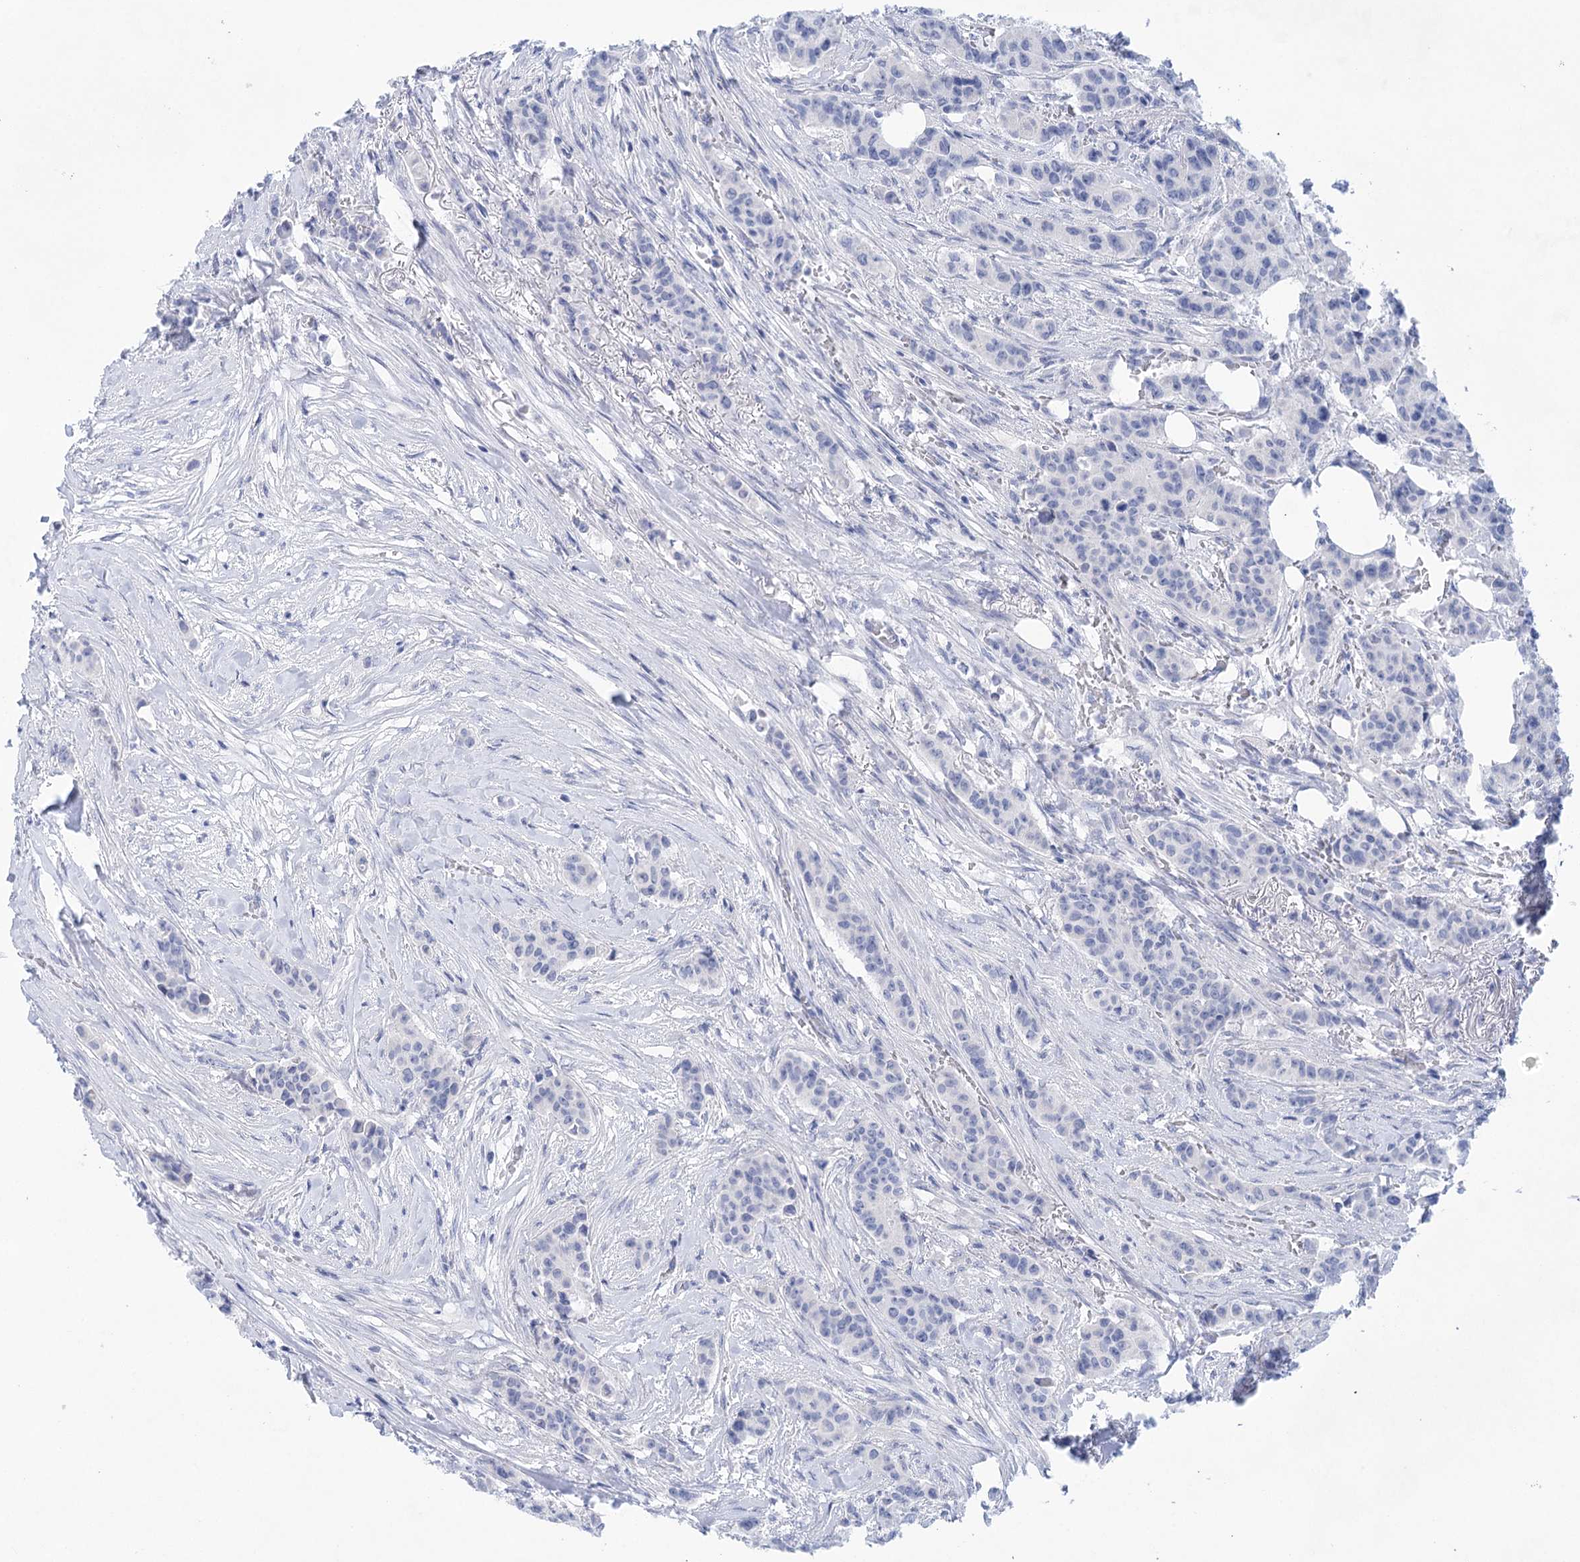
{"staining": {"intensity": "negative", "quantity": "none", "location": "none"}, "tissue": "breast cancer", "cell_type": "Tumor cells", "image_type": "cancer", "snomed": [{"axis": "morphology", "description": "Duct carcinoma"}, {"axis": "topography", "description": "Breast"}], "caption": "There is no significant staining in tumor cells of invasive ductal carcinoma (breast).", "gene": "LALBA", "patient": {"sex": "female", "age": 40}}